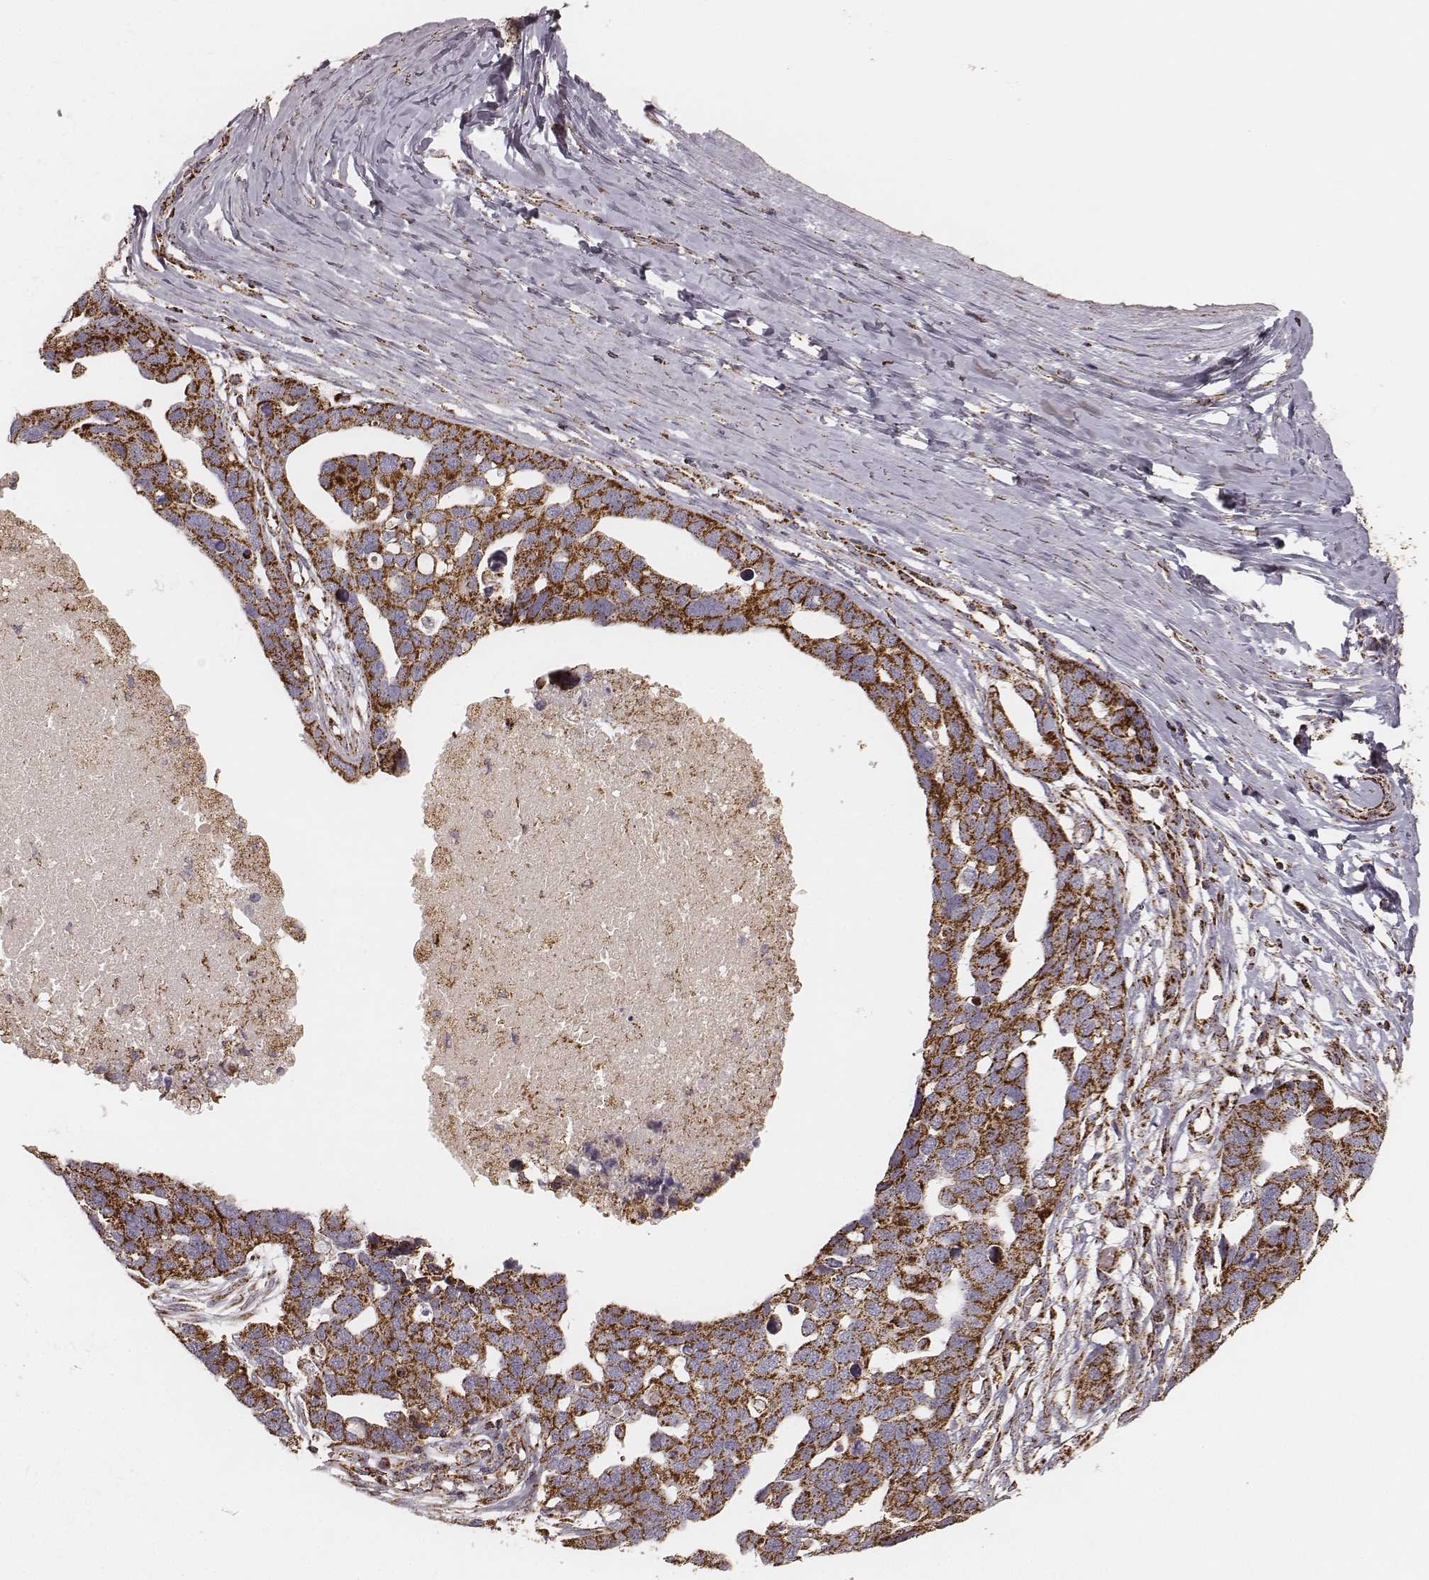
{"staining": {"intensity": "strong", "quantity": ">75%", "location": "cytoplasmic/membranous"}, "tissue": "ovarian cancer", "cell_type": "Tumor cells", "image_type": "cancer", "snomed": [{"axis": "morphology", "description": "Cystadenocarcinoma, serous, NOS"}, {"axis": "topography", "description": "Ovary"}], "caption": "Immunohistochemical staining of ovarian cancer (serous cystadenocarcinoma) exhibits high levels of strong cytoplasmic/membranous positivity in about >75% of tumor cells. (DAB (3,3'-diaminobenzidine) = brown stain, brightfield microscopy at high magnification).", "gene": "CS", "patient": {"sex": "female", "age": 54}}